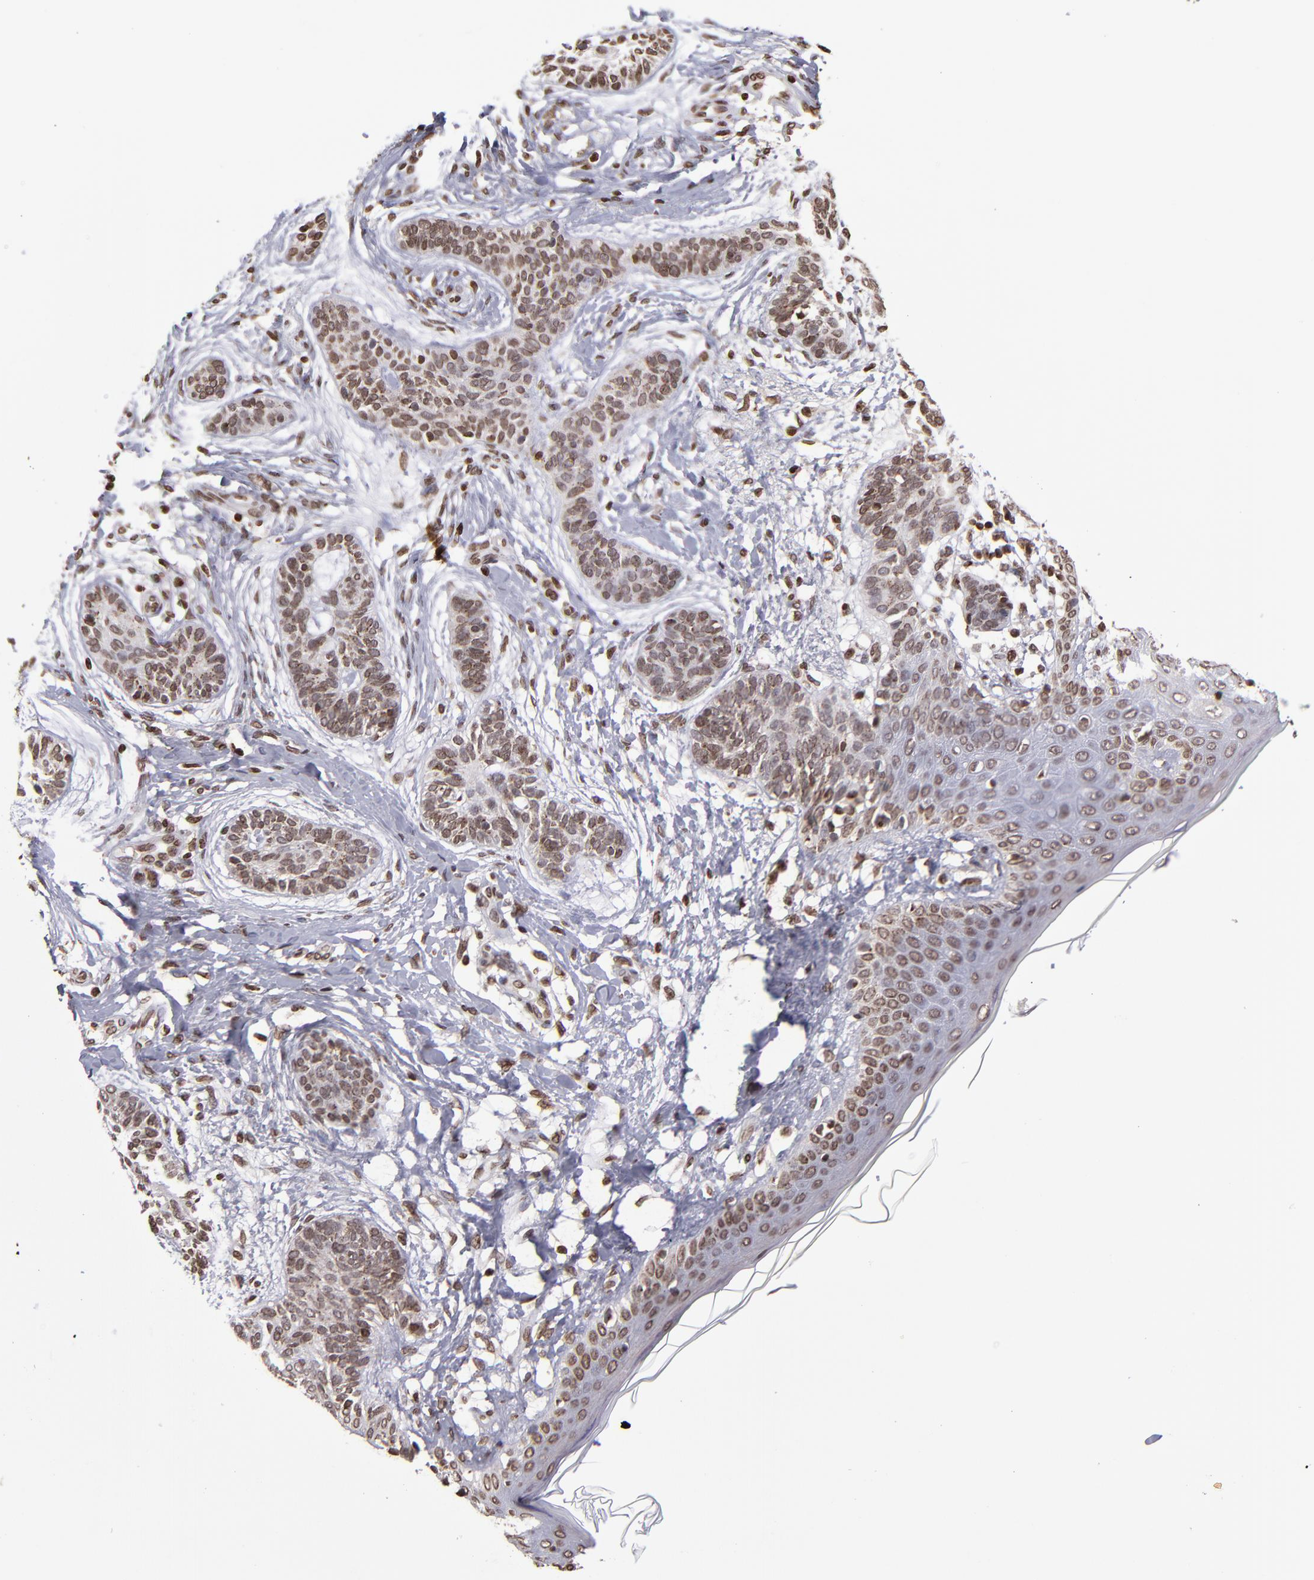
{"staining": {"intensity": "moderate", "quantity": ">75%", "location": "cytoplasmic/membranous,nuclear"}, "tissue": "skin cancer", "cell_type": "Tumor cells", "image_type": "cancer", "snomed": [{"axis": "morphology", "description": "Normal tissue, NOS"}, {"axis": "morphology", "description": "Basal cell carcinoma"}, {"axis": "topography", "description": "Skin"}], "caption": "This photomicrograph reveals skin cancer (basal cell carcinoma) stained with immunohistochemistry (IHC) to label a protein in brown. The cytoplasmic/membranous and nuclear of tumor cells show moderate positivity for the protein. Nuclei are counter-stained blue.", "gene": "CSDC2", "patient": {"sex": "male", "age": 63}}